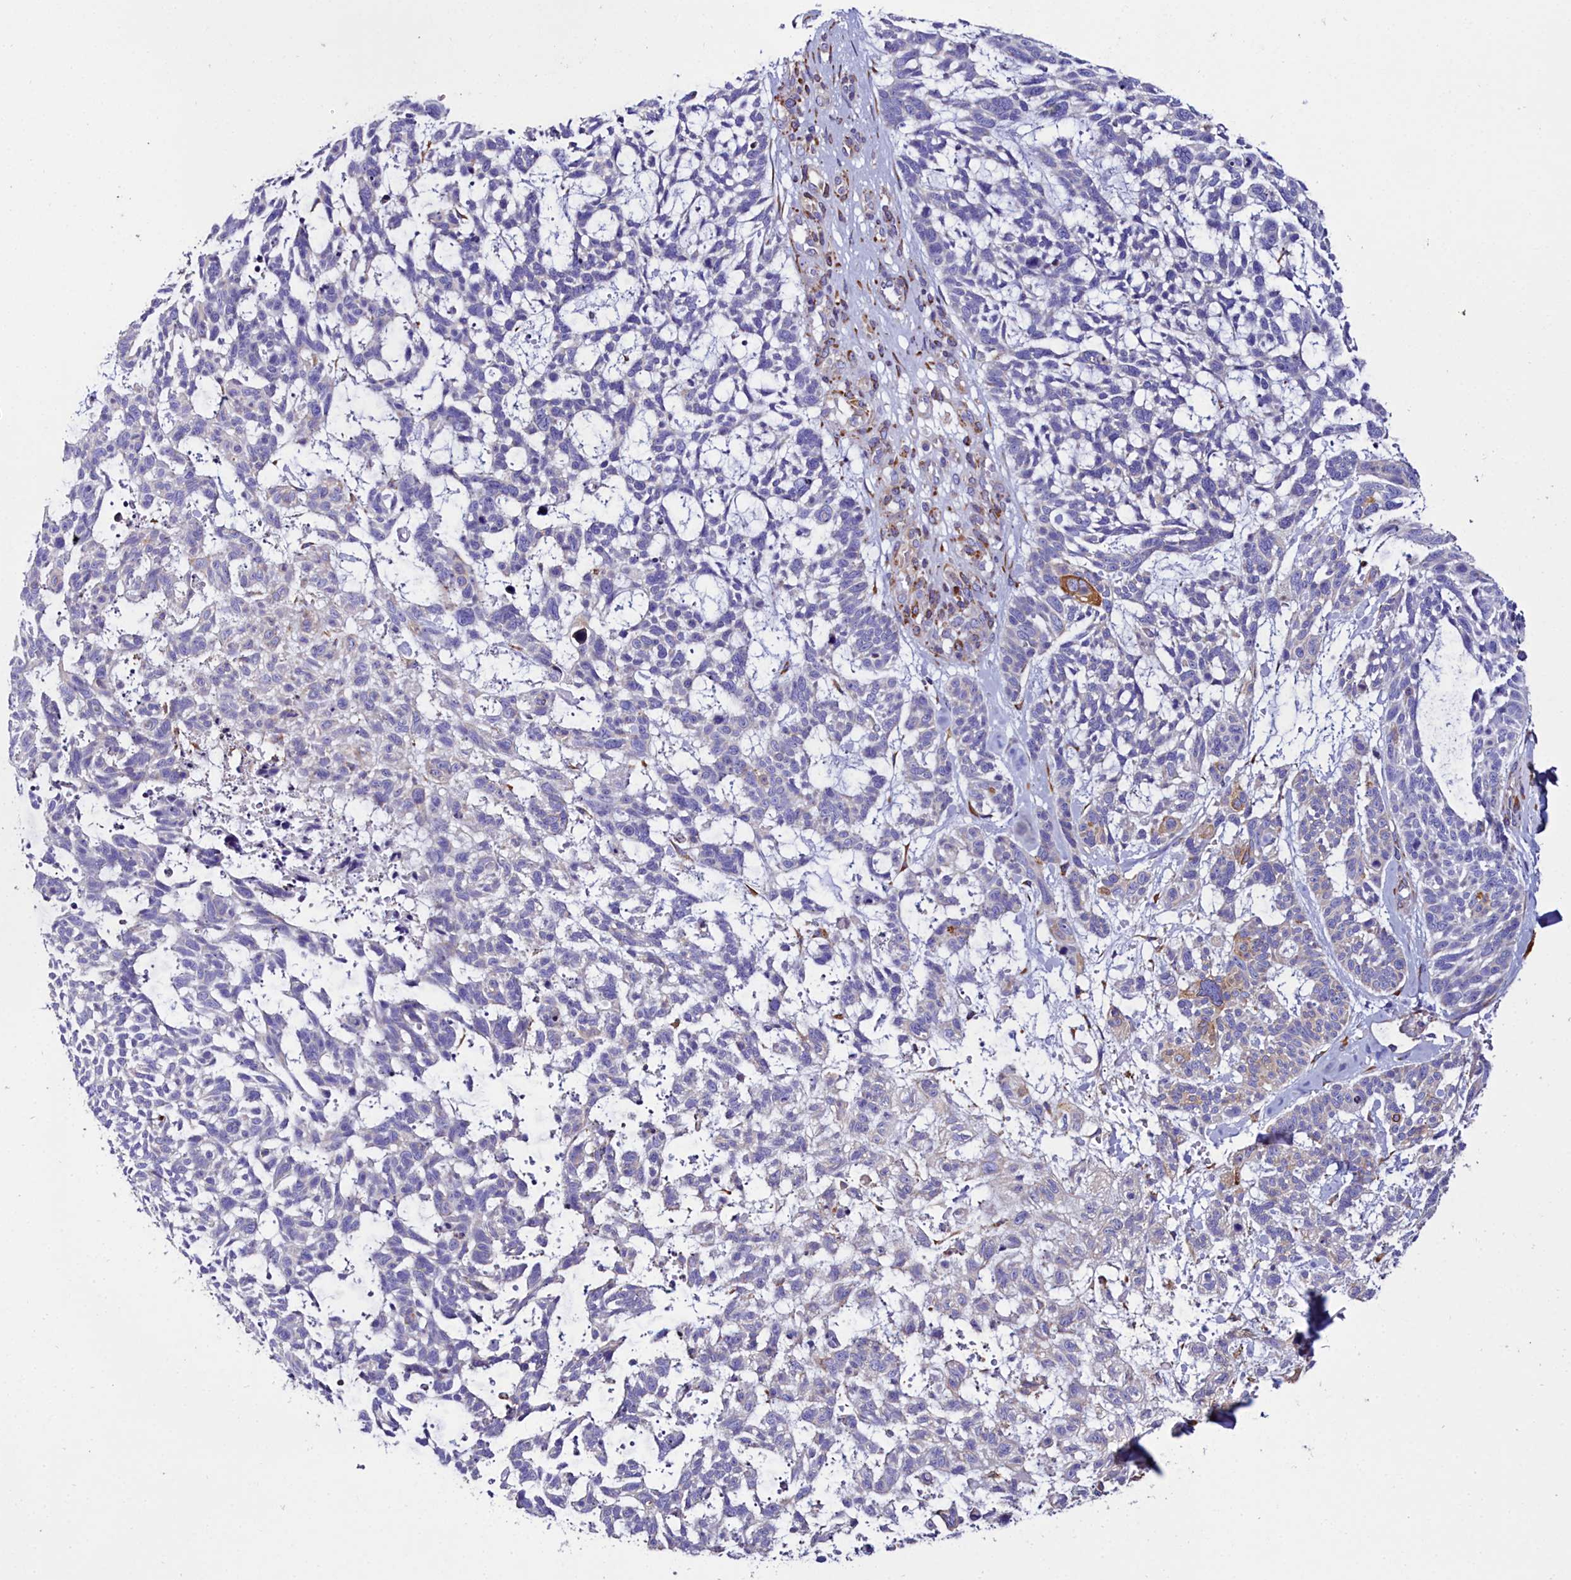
{"staining": {"intensity": "negative", "quantity": "none", "location": "none"}, "tissue": "skin cancer", "cell_type": "Tumor cells", "image_type": "cancer", "snomed": [{"axis": "morphology", "description": "Basal cell carcinoma"}, {"axis": "topography", "description": "Skin"}], "caption": "Protein analysis of basal cell carcinoma (skin) displays no significant positivity in tumor cells.", "gene": "TXNDC5", "patient": {"sex": "male", "age": 88}}